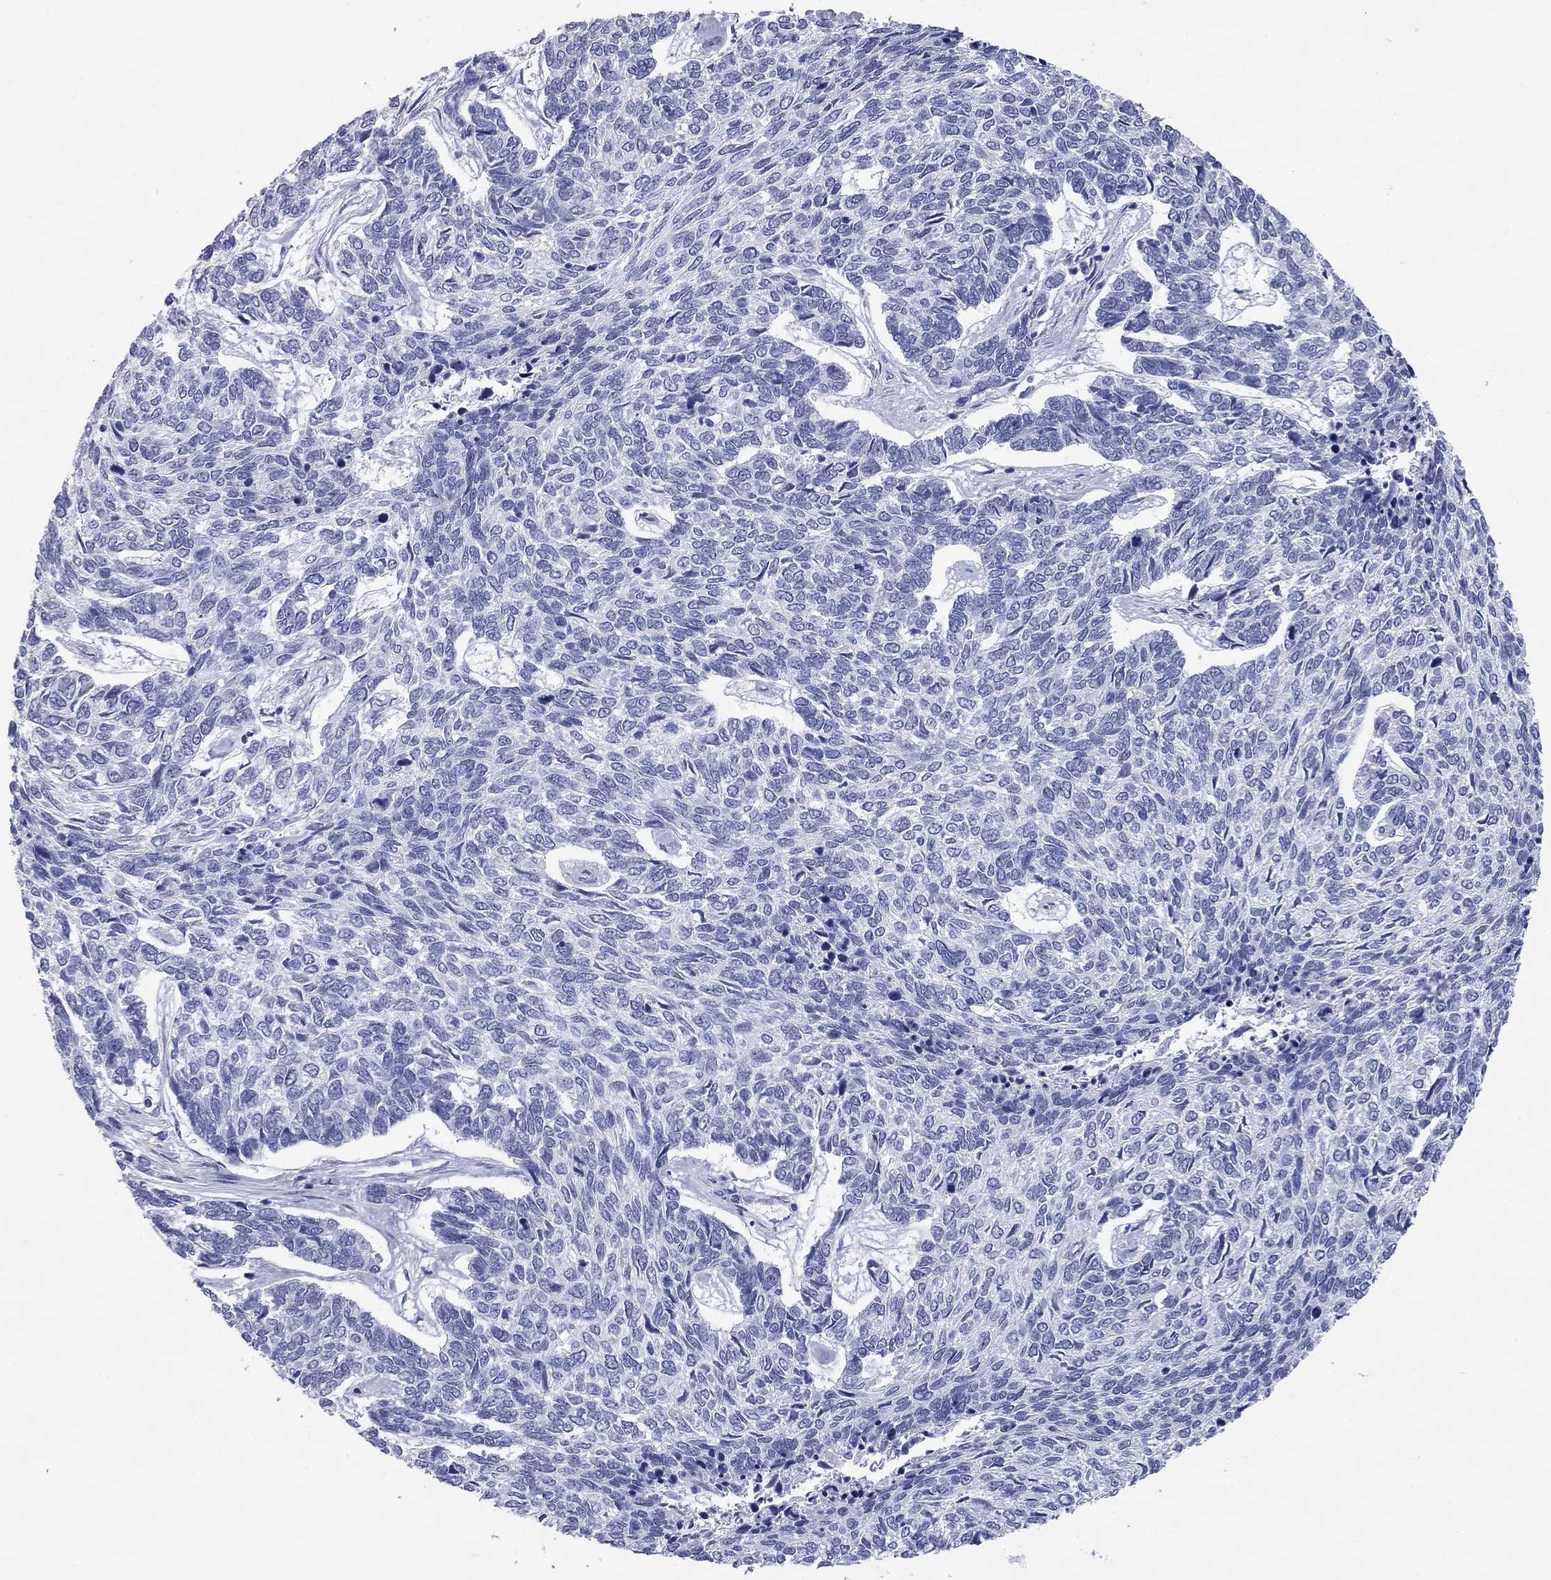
{"staining": {"intensity": "negative", "quantity": "none", "location": "none"}, "tissue": "skin cancer", "cell_type": "Tumor cells", "image_type": "cancer", "snomed": [{"axis": "morphology", "description": "Basal cell carcinoma"}, {"axis": "topography", "description": "Skin"}], "caption": "Tumor cells are negative for brown protein staining in skin cancer (basal cell carcinoma).", "gene": "ACTL7B", "patient": {"sex": "female", "age": 65}}